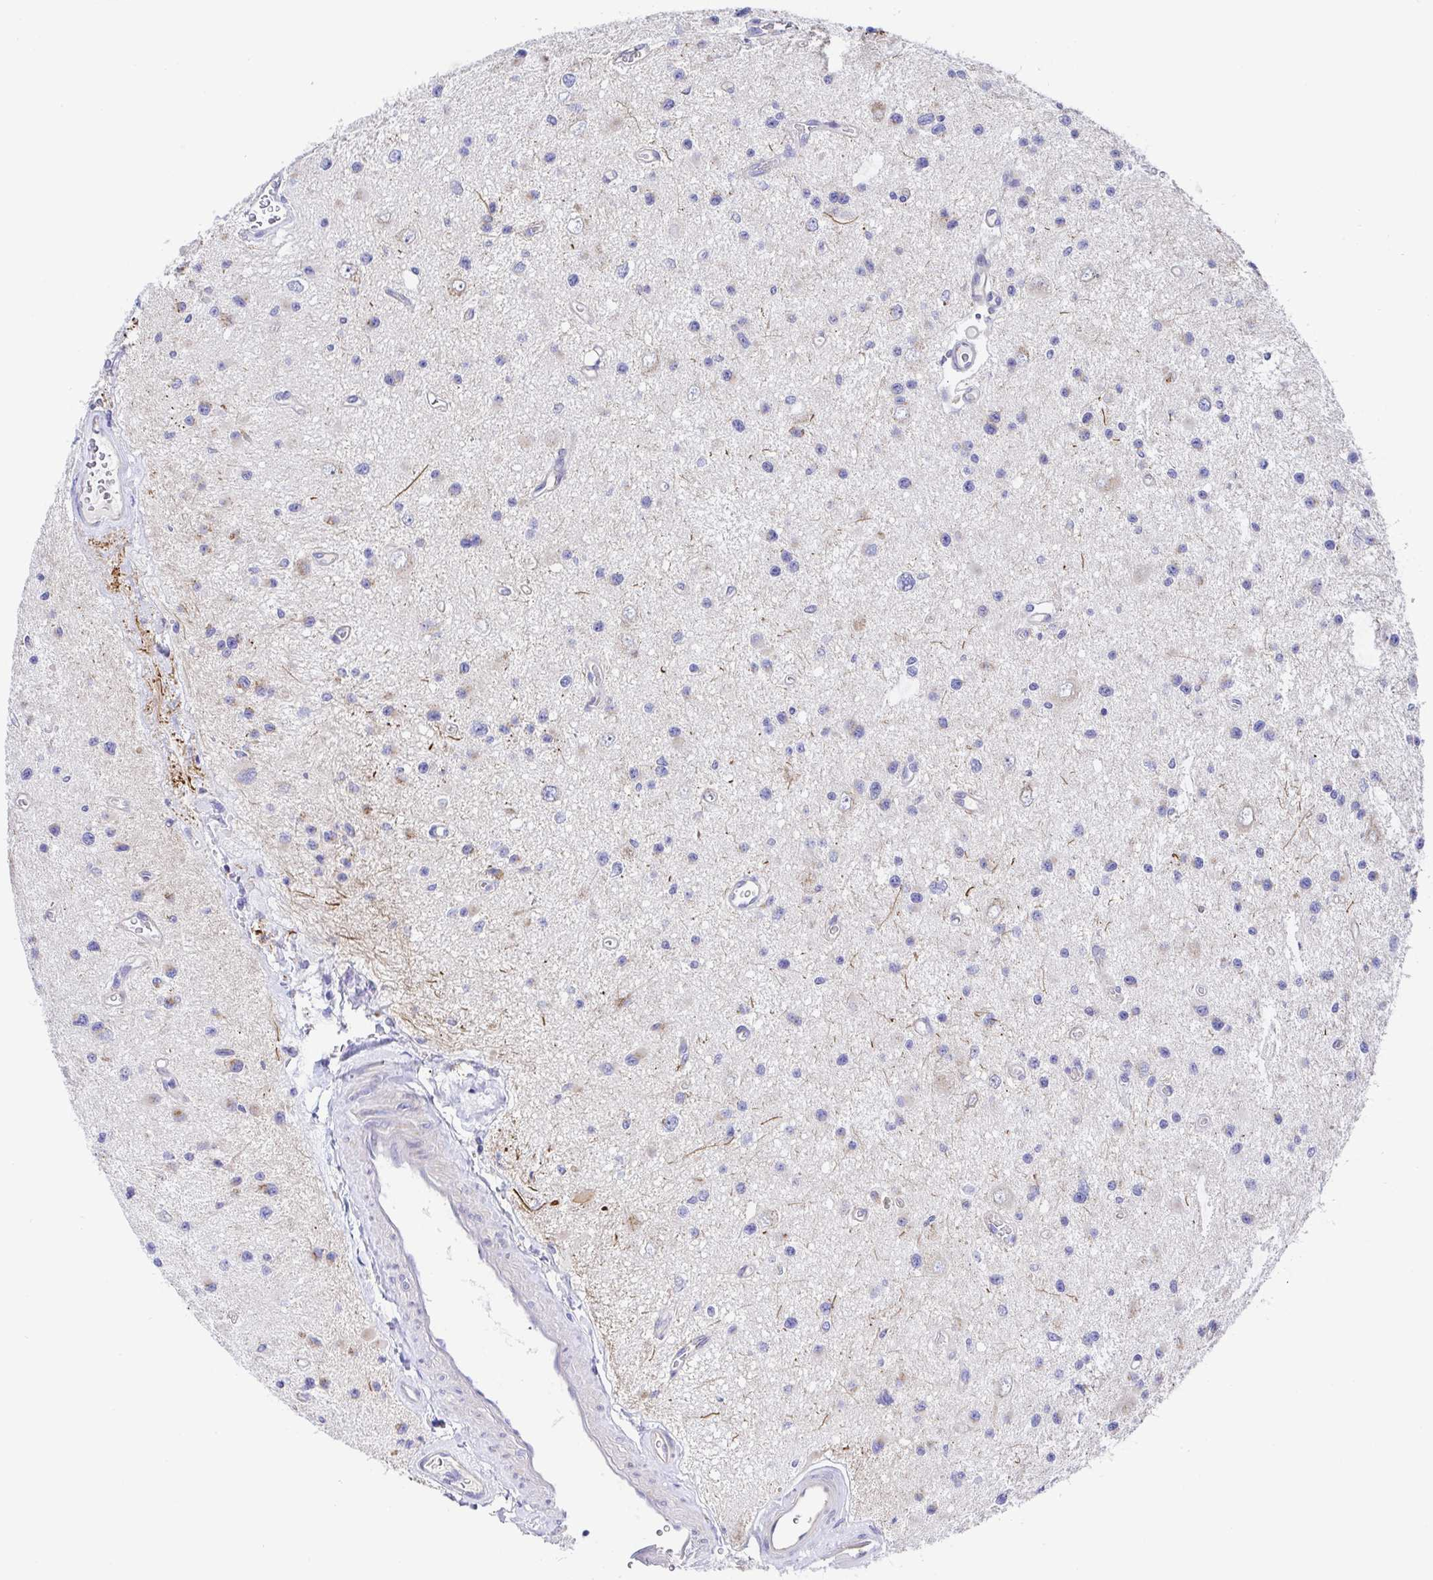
{"staining": {"intensity": "negative", "quantity": "none", "location": "none"}, "tissue": "glioma", "cell_type": "Tumor cells", "image_type": "cancer", "snomed": [{"axis": "morphology", "description": "Glioma, malignant, Low grade"}, {"axis": "topography", "description": "Brain"}], "caption": "Immunohistochemical staining of human glioma exhibits no significant positivity in tumor cells. (DAB immunohistochemistry (IHC) with hematoxylin counter stain).", "gene": "GOLGA1", "patient": {"sex": "male", "age": 43}}